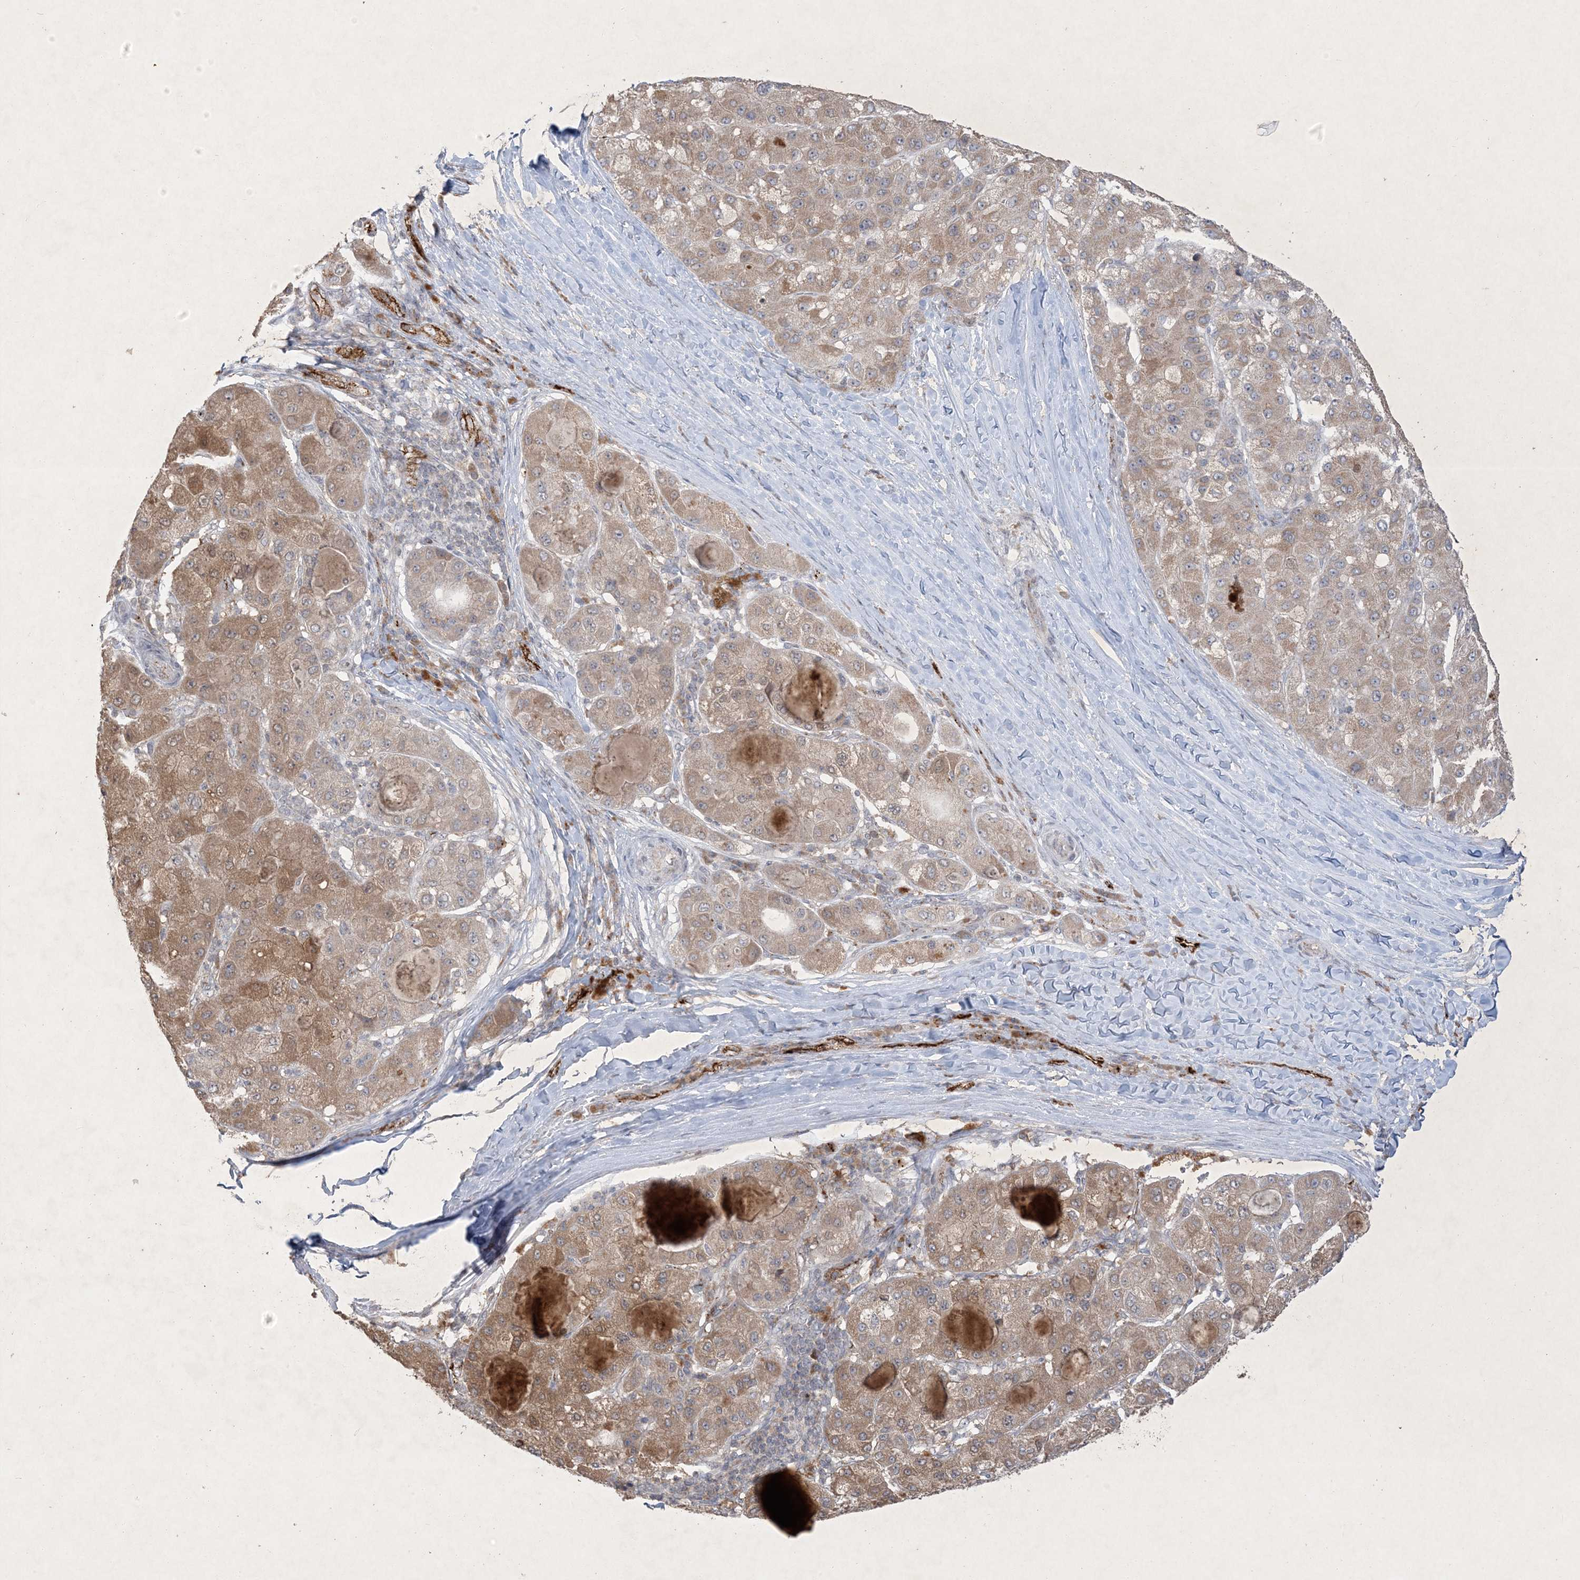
{"staining": {"intensity": "moderate", "quantity": ">75%", "location": "cytoplasmic/membranous"}, "tissue": "liver cancer", "cell_type": "Tumor cells", "image_type": "cancer", "snomed": [{"axis": "morphology", "description": "Carcinoma, Hepatocellular, NOS"}, {"axis": "topography", "description": "Liver"}], "caption": "A brown stain labels moderate cytoplasmic/membranous positivity of a protein in hepatocellular carcinoma (liver) tumor cells. (DAB (3,3'-diaminobenzidine) = brown stain, brightfield microscopy at high magnification).", "gene": "PRSS36", "patient": {"sex": "male", "age": 80}}